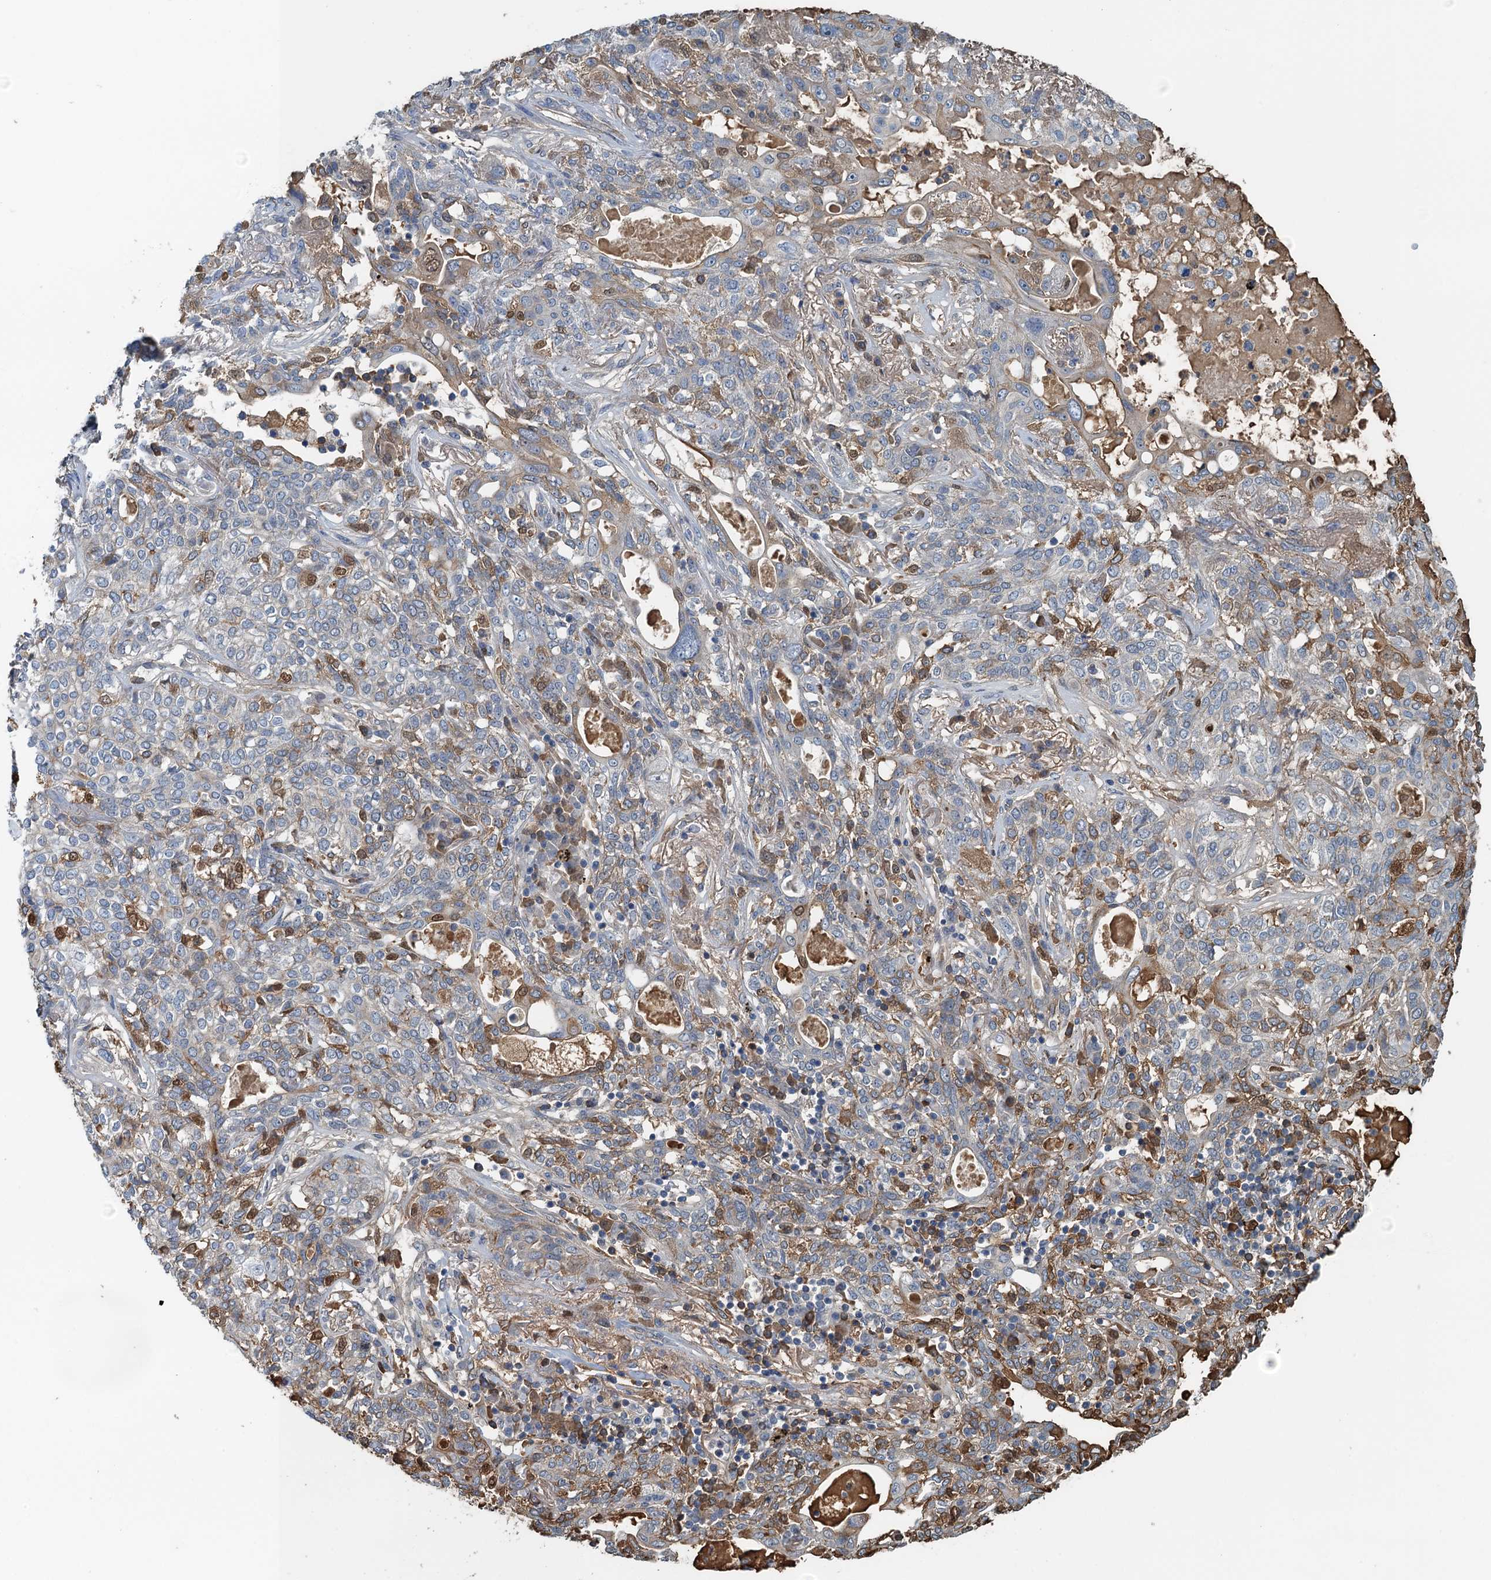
{"staining": {"intensity": "negative", "quantity": "none", "location": "none"}, "tissue": "lung cancer", "cell_type": "Tumor cells", "image_type": "cancer", "snomed": [{"axis": "morphology", "description": "Squamous cell carcinoma, NOS"}, {"axis": "topography", "description": "Lung"}], "caption": "A micrograph of lung squamous cell carcinoma stained for a protein shows no brown staining in tumor cells.", "gene": "LSM14B", "patient": {"sex": "female", "age": 70}}